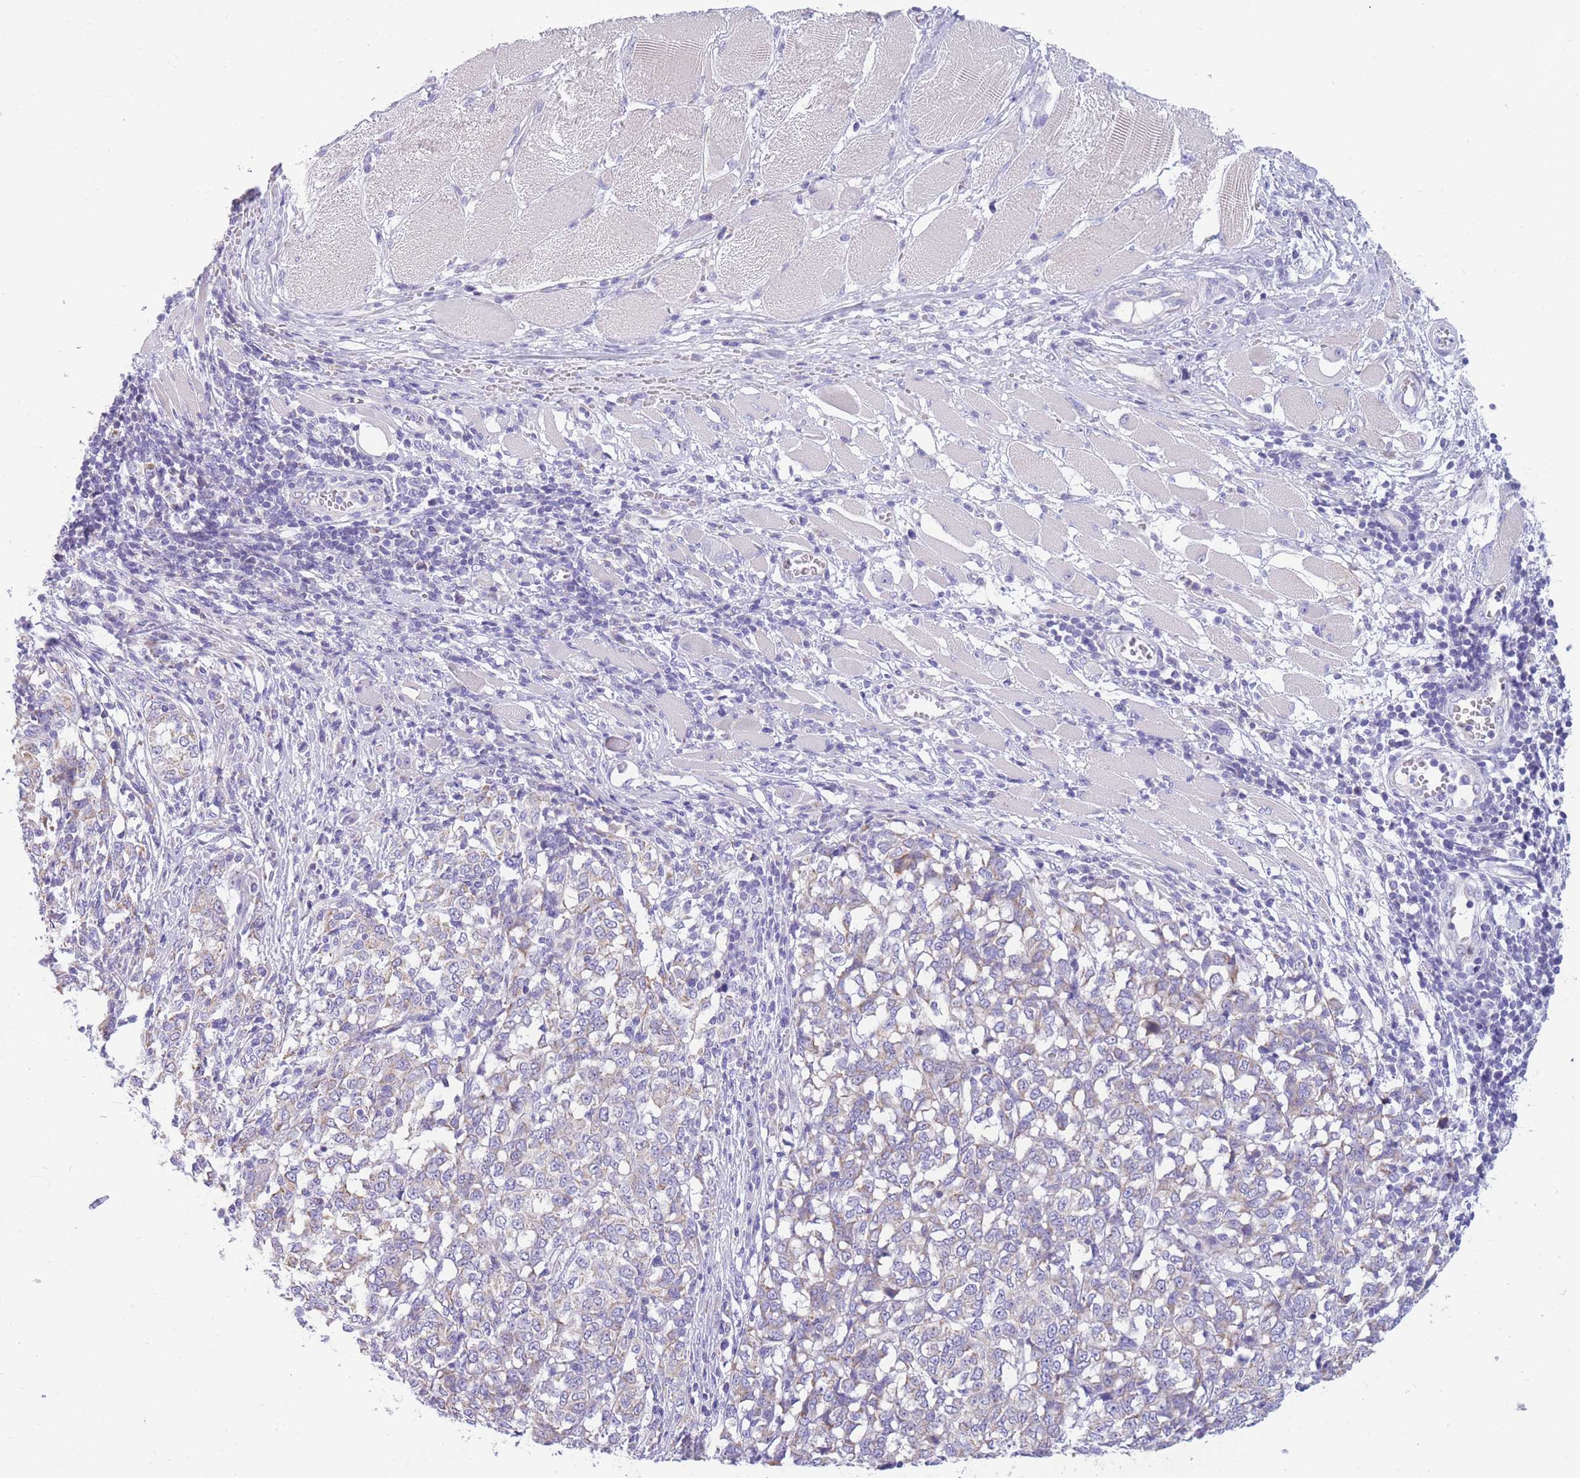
{"staining": {"intensity": "negative", "quantity": "none", "location": "none"}, "tissue": "melanoma", "cell_type": "Tumor cells", "image_type": "cancer", "snomed": [{"axis": "morphology", "description": "Malignant melanoma, NOS"}, {"axis": "topography", "description": "Skin"}], "caption": "This is a histopathology image of immunohistochemistry (IHC) staining of malignant melanoma, which shows no staining in tumor cells.", "gene": "DHRS11", "patient": {"sex": "female", "age": 72}}